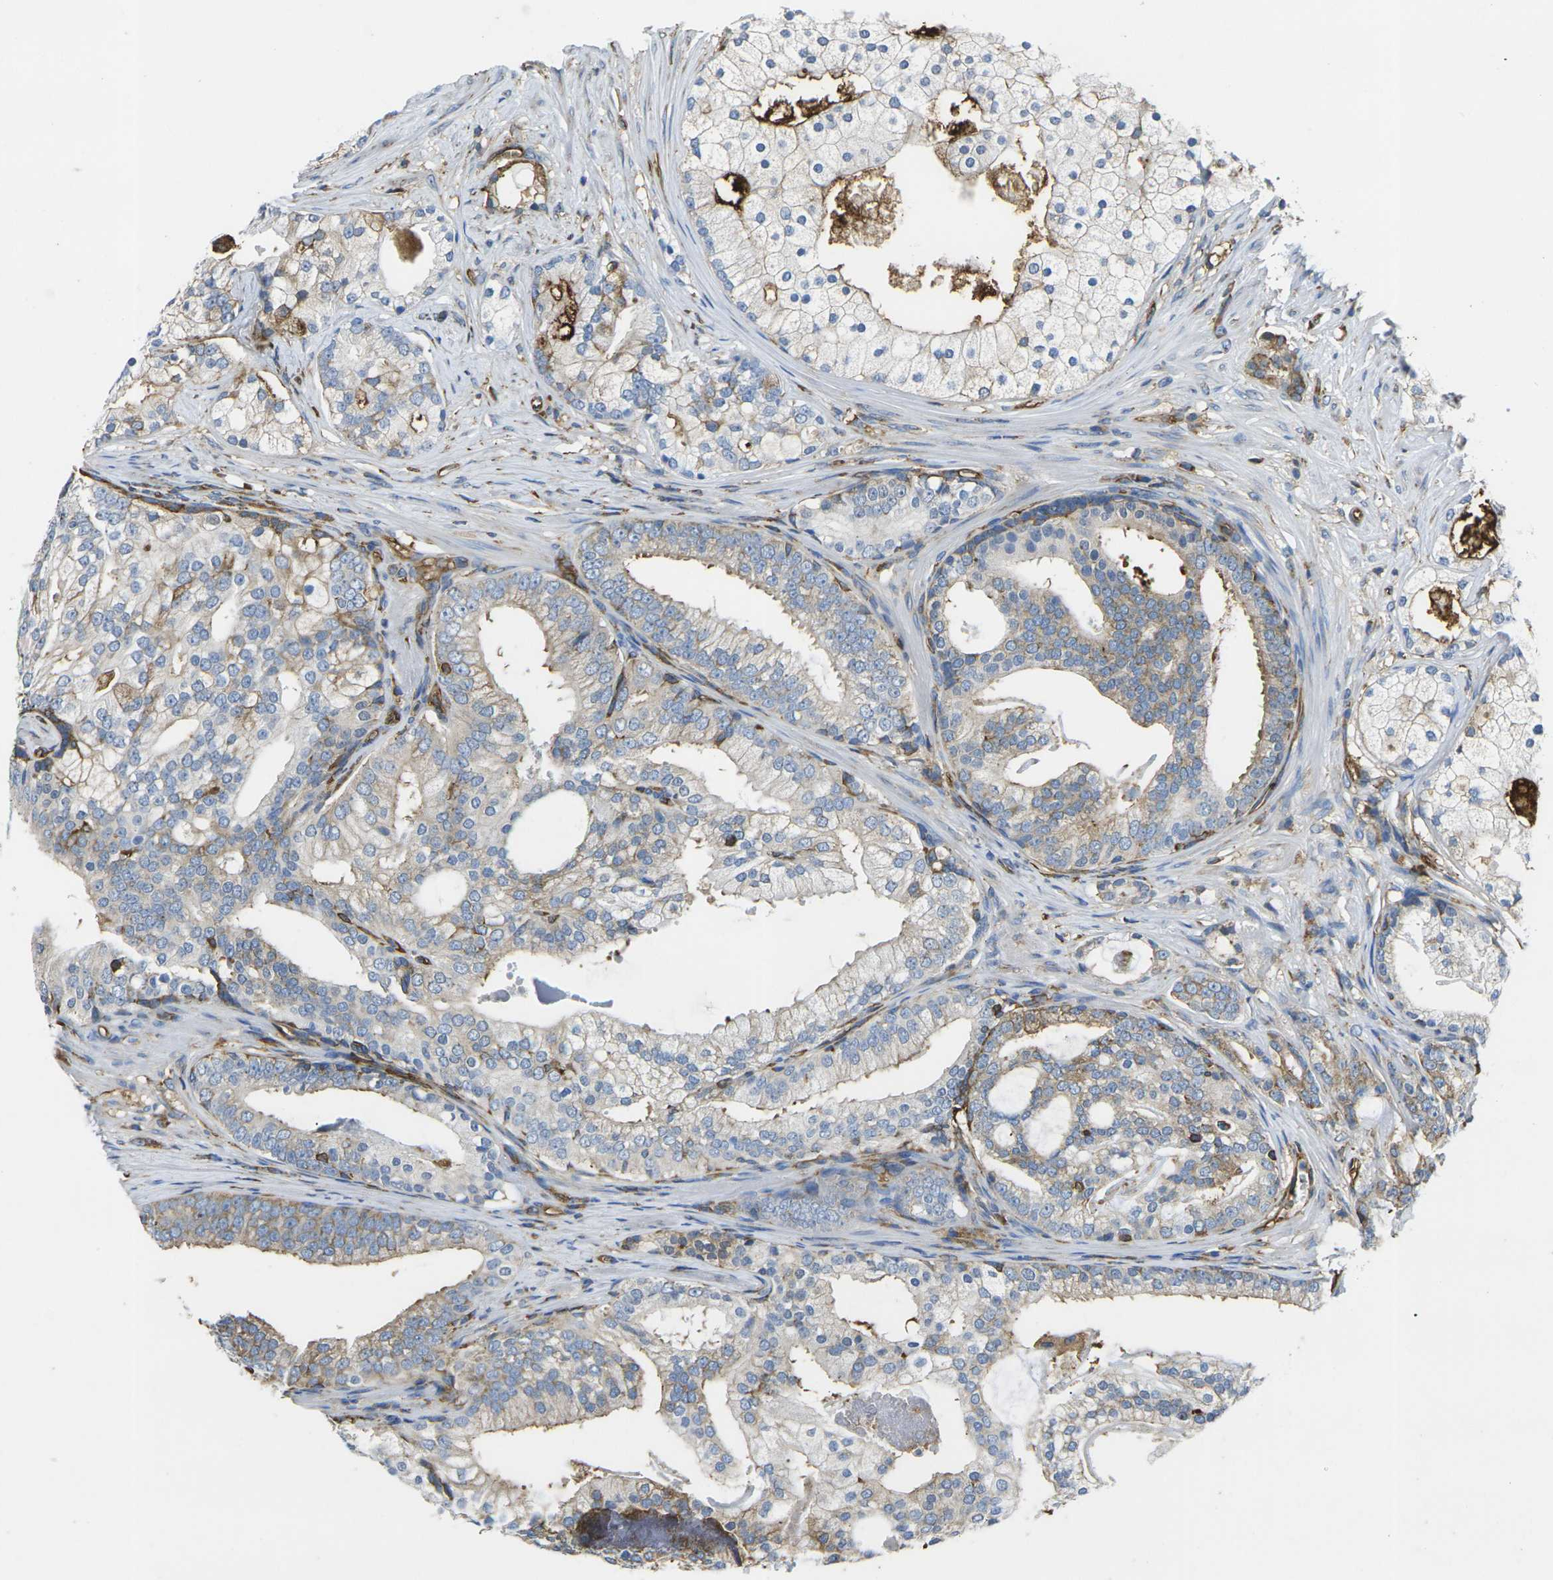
{"staining": {"intensity": "weak", "quantity": "25%-75%", "location": "cytoplasmic/membranous"}, "tissue": "prostate cancer", "cell_type": "Tumor cells", "image_type": "cancer", "snomed": [{"axis": "morphology", "description": "Adenocarcinoma, Low grade"}, {"axis": "topography", "description": "Prostate"}], "caption": "DAB (3,3'-diaminobenzidine) immunohistochemical staining of prostate cancer (low-grade adenocarcinoma) exhibits weak cytoplasmic/membranous protein positivity in approximately 25%-75% of tumor cells.", "gene": "FAM110D", "patient": {"sex": "male", "age": 58}}